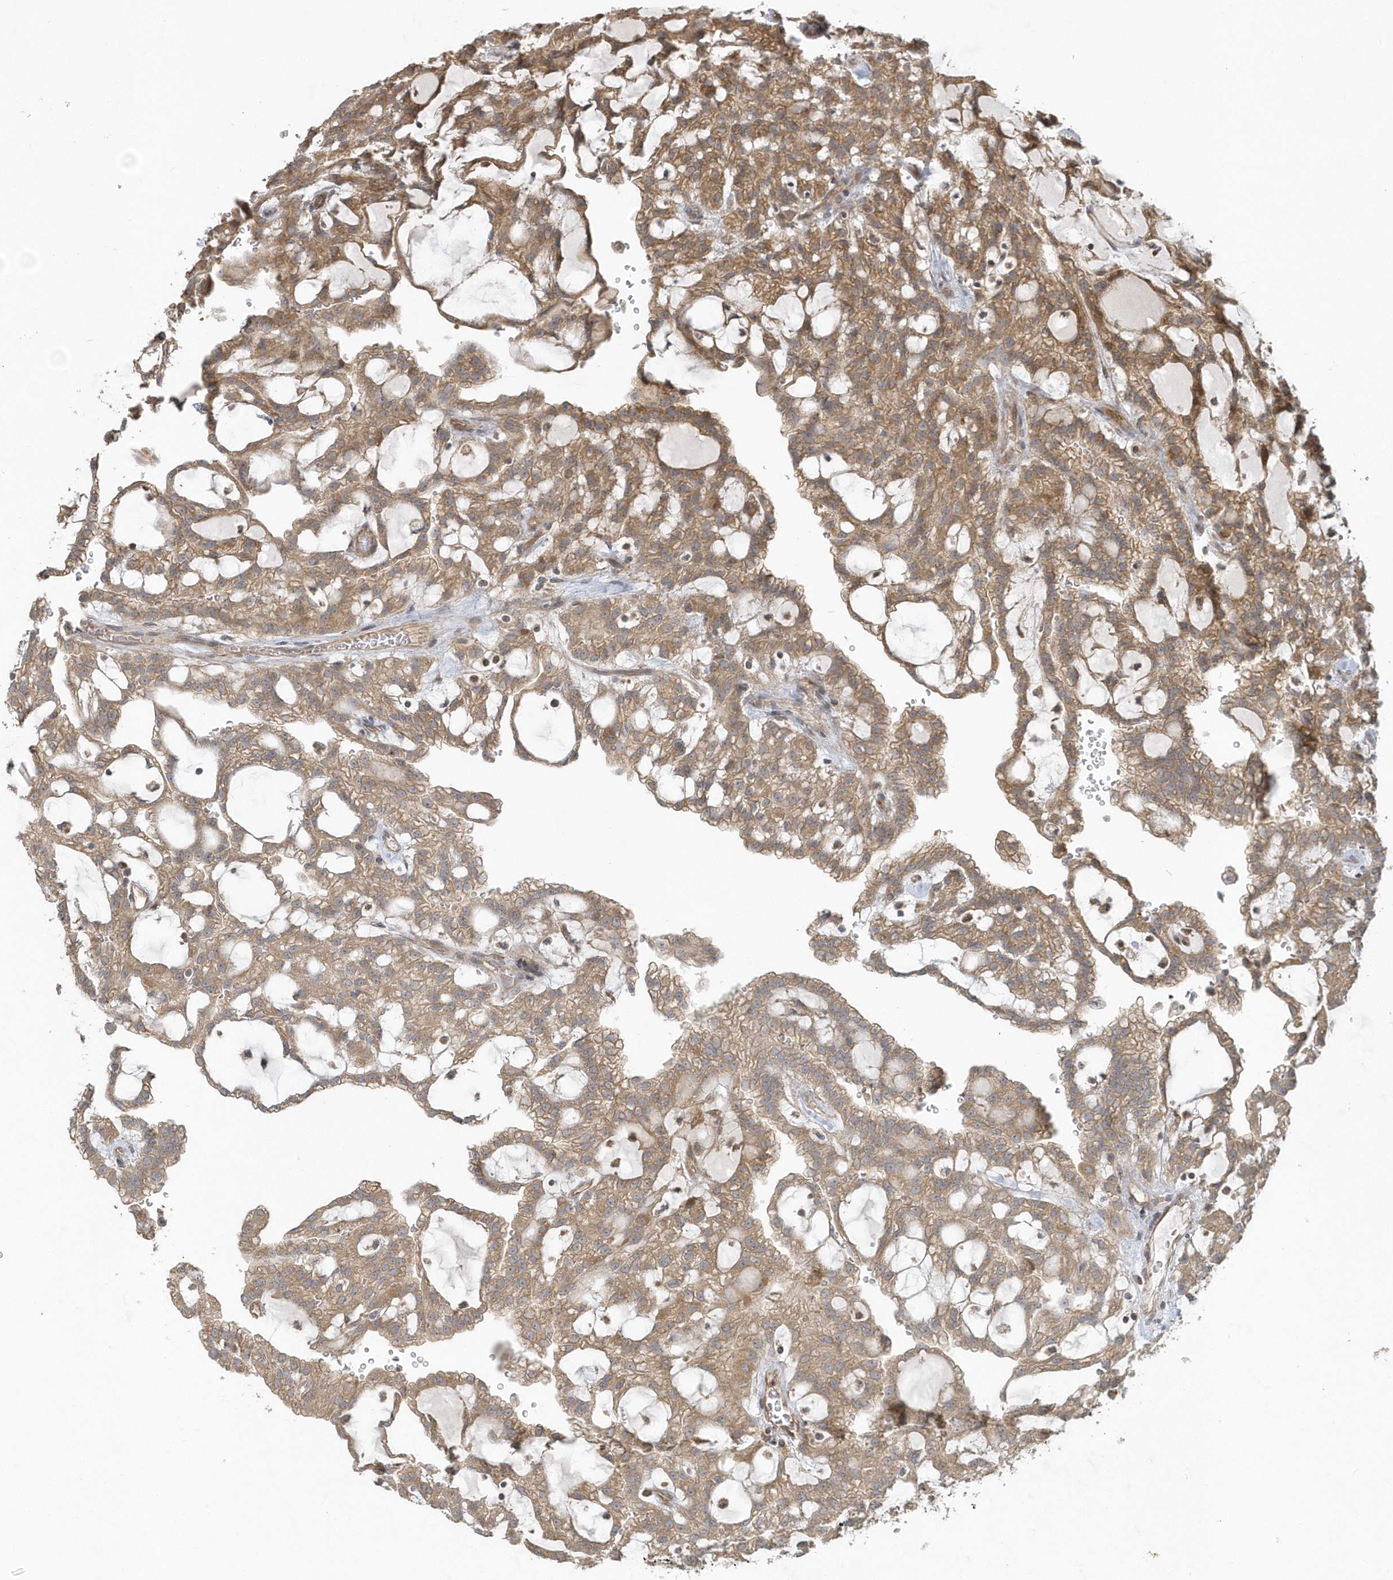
{"staining": {"intensity": "moderate", "quantity": ">75%", "location": "cytoplasmic/membranous"}, "tissue": "renal cancer", "cell_type": "Tumor cells", "image_type": "cancer", "snomed": [{"axis": "morphology", "description": "Adenocarcinoma, NOS"}, {"axis": "topography", "description": "Kidney"}], "caption": "Immunohistochemistry photomicrograph of neoplastic tissue: adenocarcinoma (renal) stained using immunohistochemistry exhibits medium levels of moderate protein expression localized specifically in the cytoplasmic/membranous of tumor cells, appearing as a cytoplasmic/membranous brown color.", "gene": "THG1L", "patient": {"sex": "male", "age": 63}}